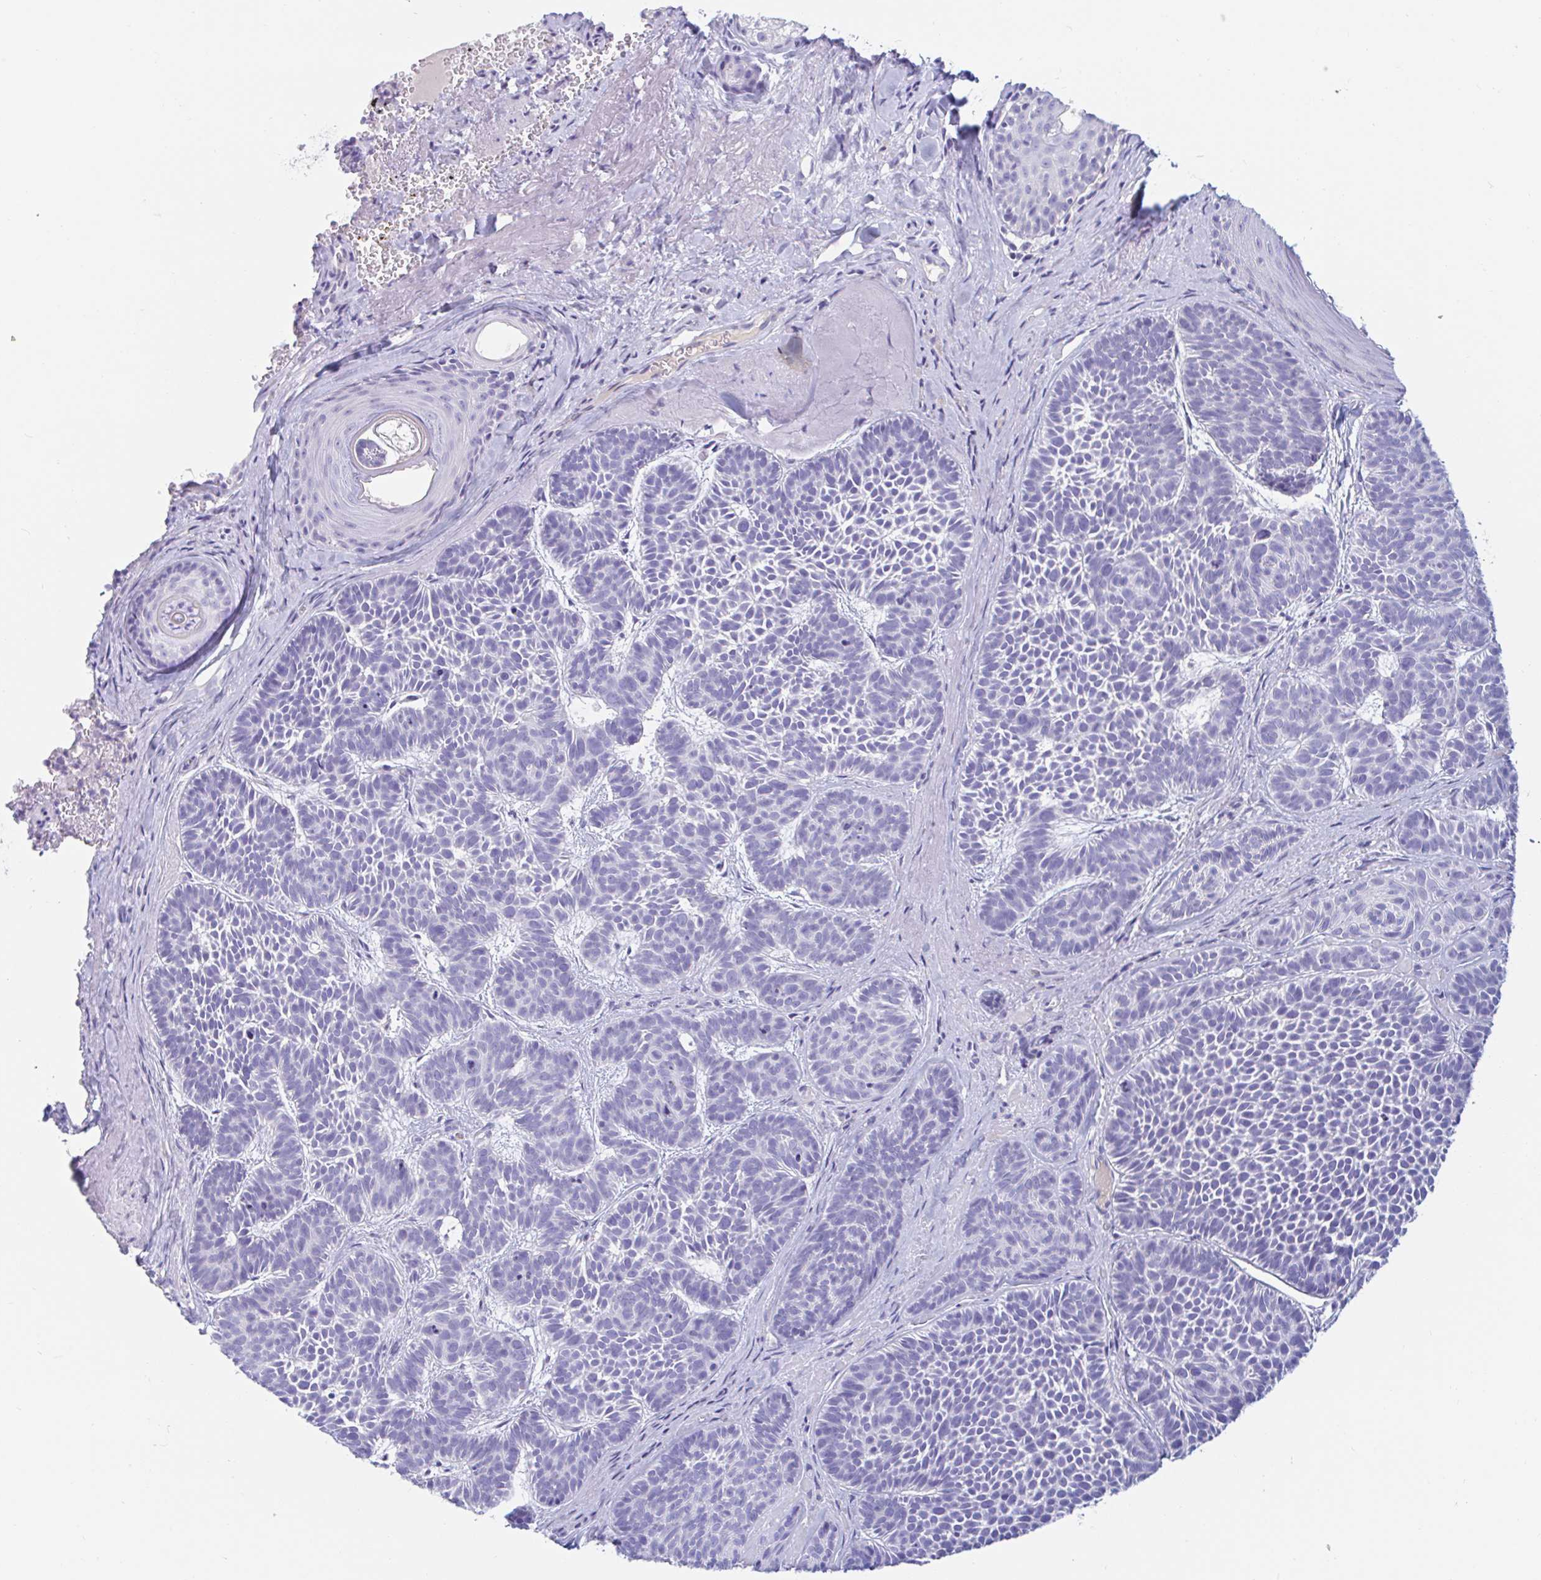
{"staining": {"intensity": "negative", "quantity": "none", "location": "none"}, "tissue": "skin cancer", "cell_type": "Tumor cells", "image_type": "cancer", "snomed": [{"axis": "morphology", "description": "Basal cell carcinoma"}, {"axis": "topography", "description": "Skin"}], "caption": "Immunohistochemical staining of human skin cancer (basal cell carcinoma) shows no significant positivity in tumor cells. Brightfield microscopy of immunohistochemistry stained with DAB (brown) and hematoxylin (blue), captured at high magnification.", "gene": "TEX44", "patient": {"sex": "male", "age": 81}}